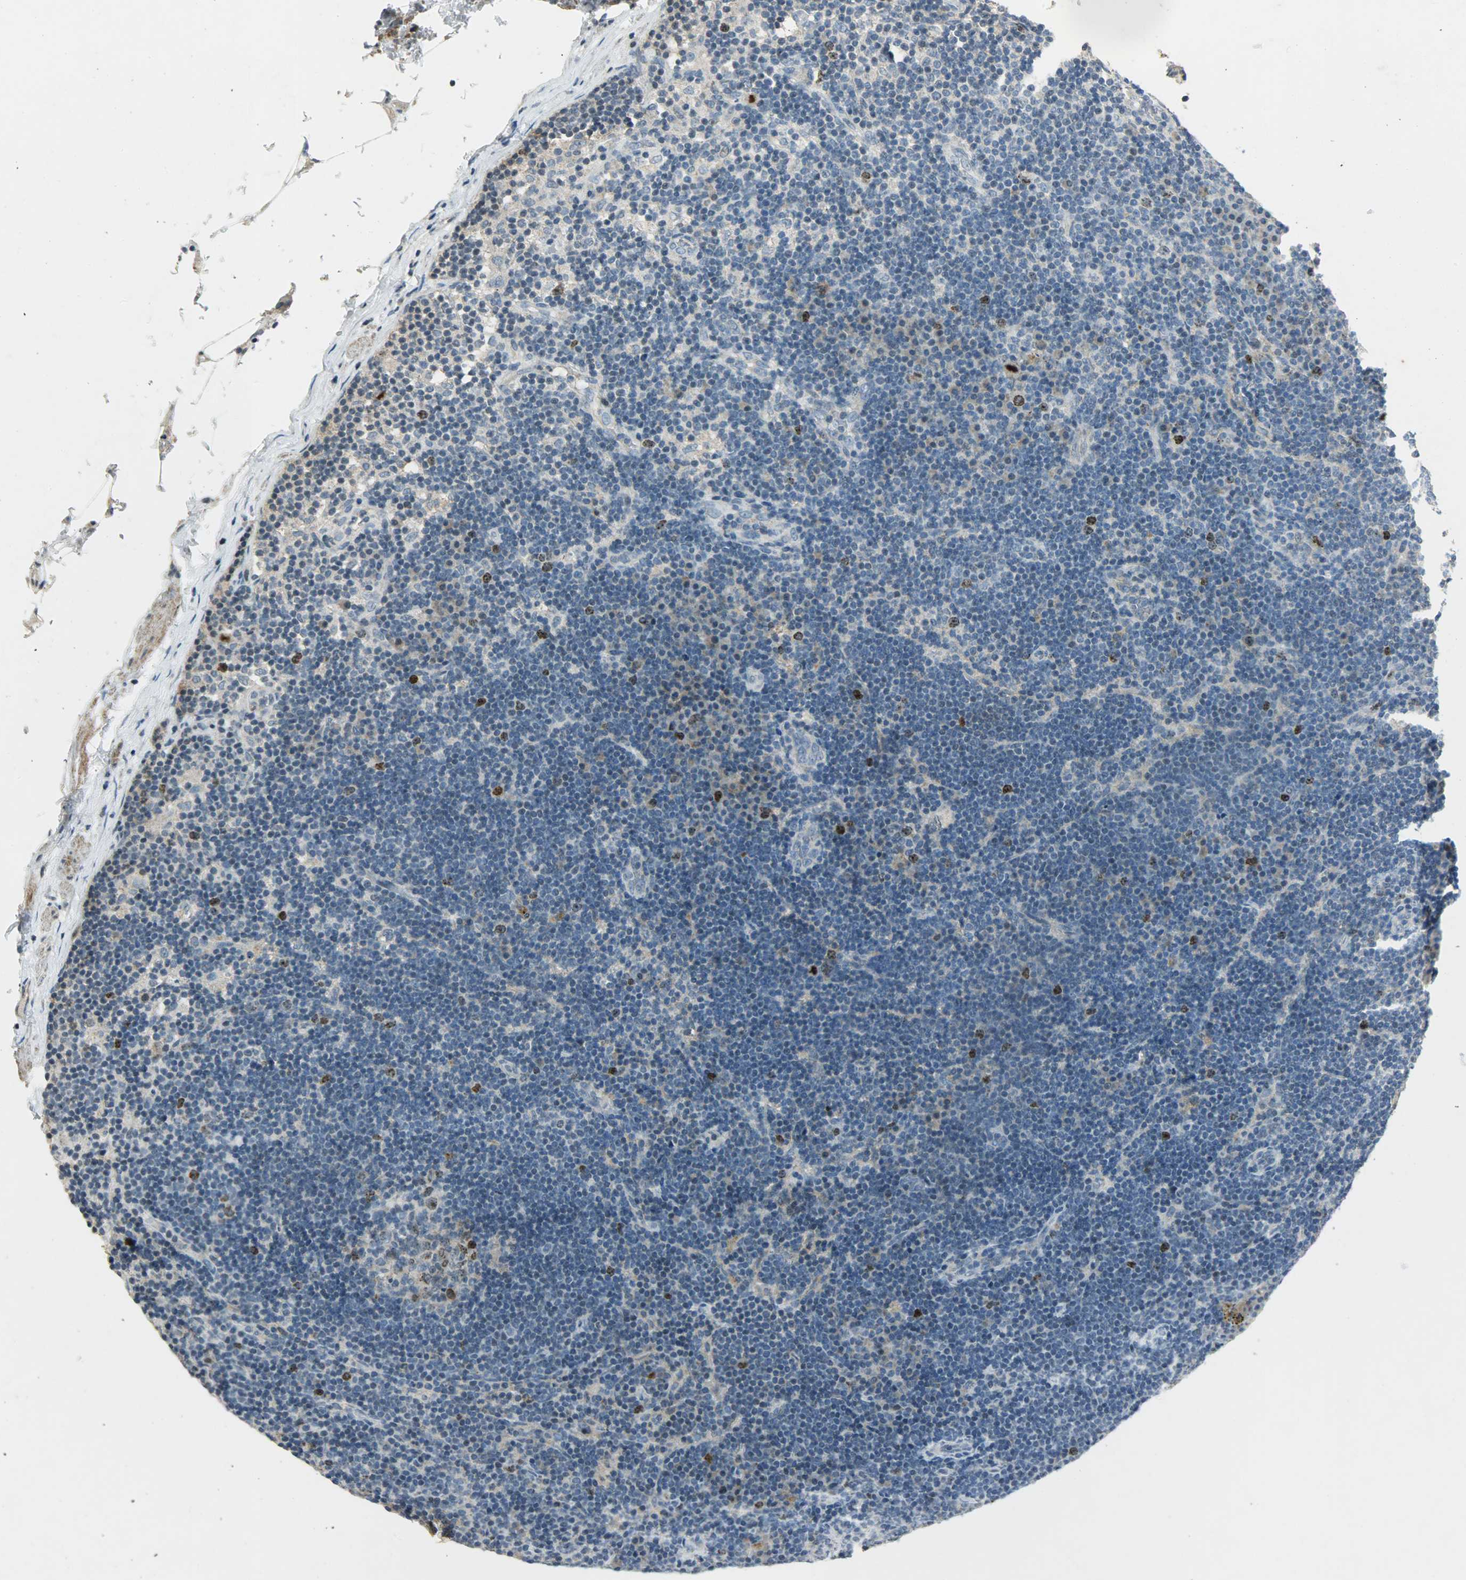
{"staining": {"intensity": "strong", "quantity": "<25%", "location": "nuclear"}, "tissue": "lymph node", "cell_type": "Non-germinal center cells", "image_type": "normal", "snomed": [{"axis": "morphology", "description": "Normal tissue, NOS"}, {"axis": "morphology", "description": "Squamous cell carcinoma, metastatic, NOS"}, {"axis": "topography", "description": "Lymph node"}], "caption": "IHC image of normal lymph node: human lymph node stained using IHC displays medium levels of strong protein expression localized specifically in the nuclear of non-germinal center cells, appearing as a nuclear brown color.", "gene": "AURKB", "patient": {"sex": "female", "age": 53}}